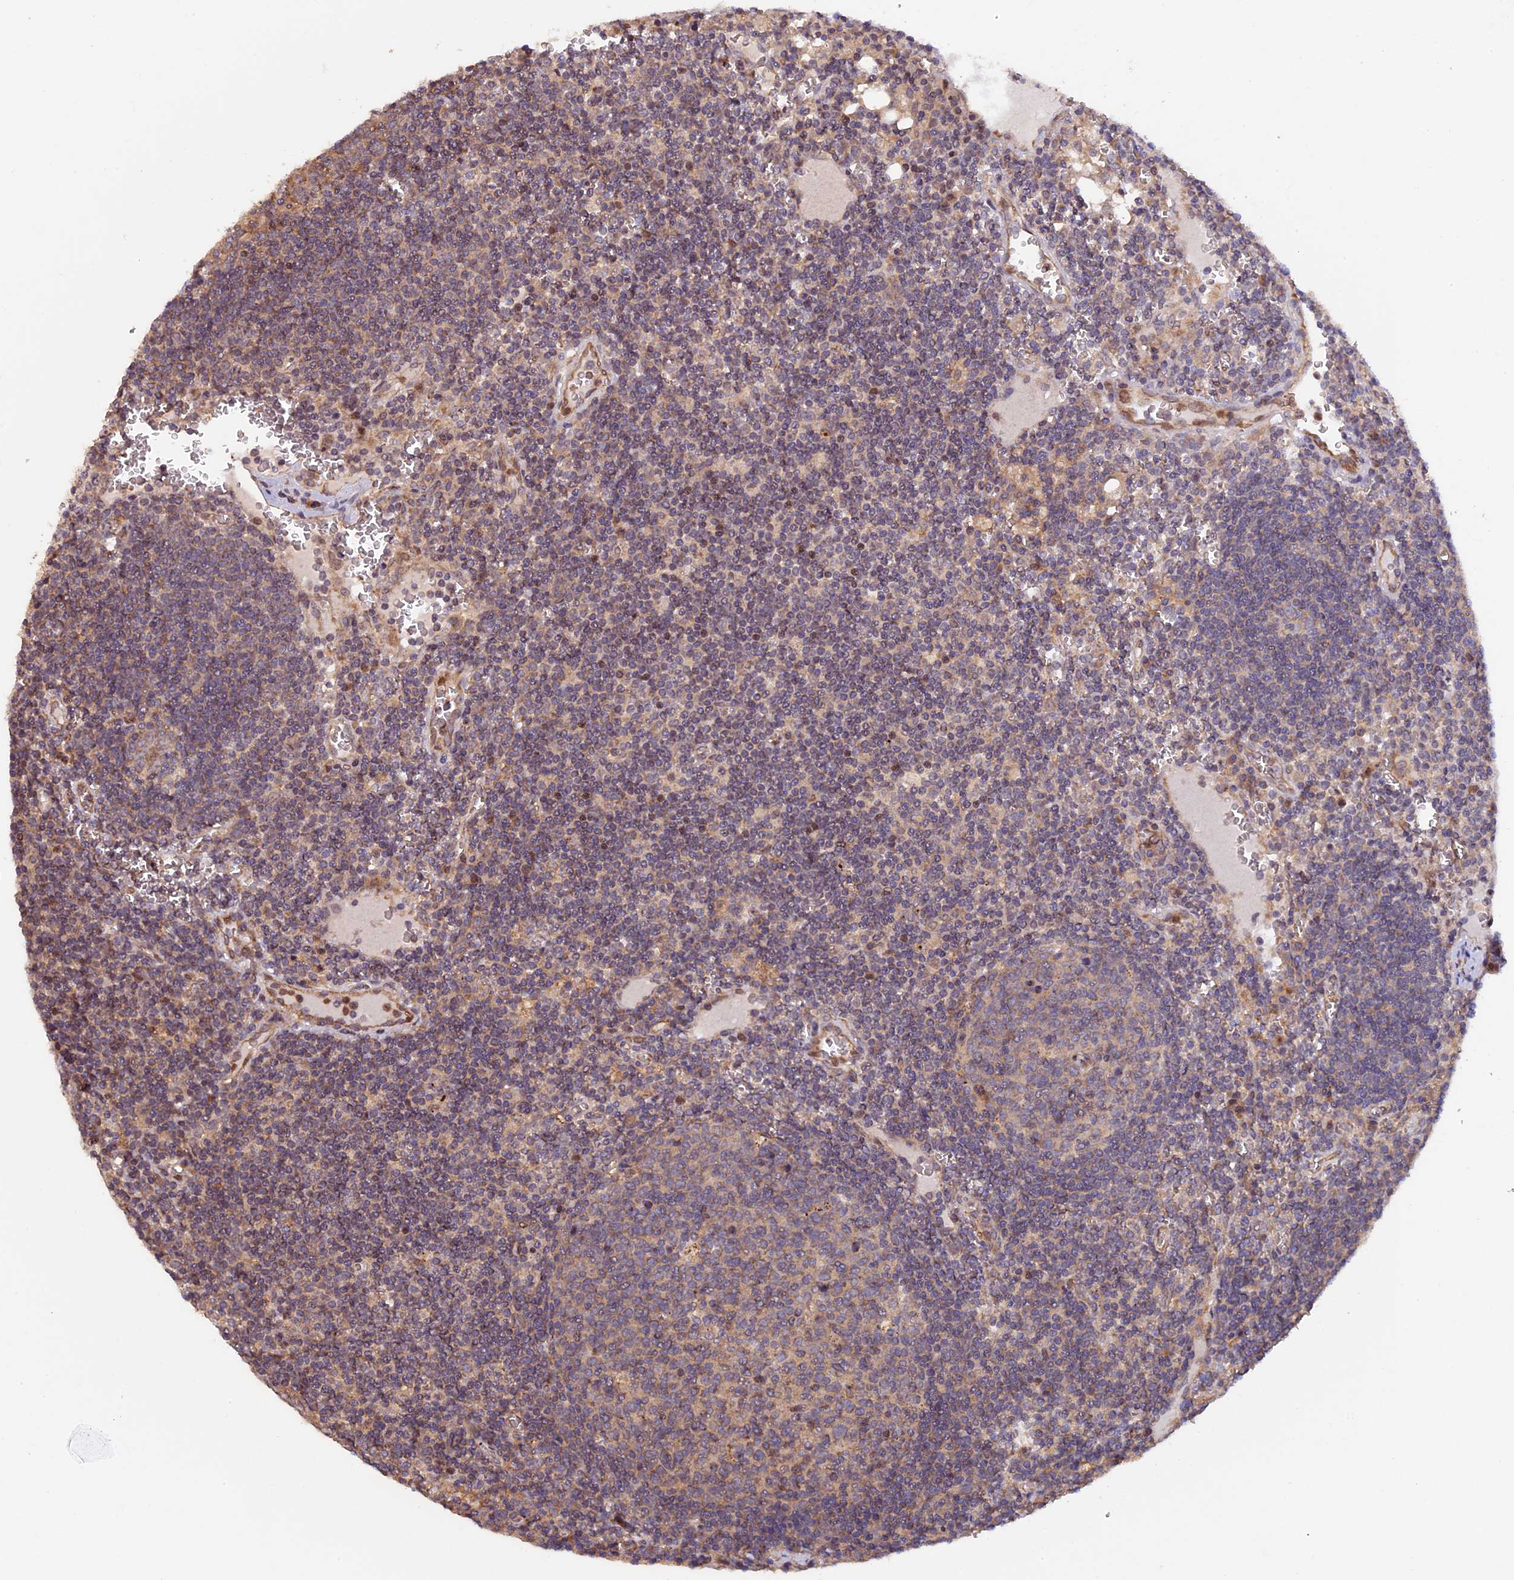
{"staining": {"intensity": "negative", "quantity": "none", "location": "none"}, "tissue": "lymph node", "cell_type": "Germinal center cells", "image_type": "normal", "snomed": [{"axis": "morphology", "description": "Normal tissue, NOS"}, {"axis": "topography", "description": "Lymph node"}], "caption": "Protein analysis of benign lymph node exhibits no significant expression in germinal center cells.", "gene": "FERMT1", "patient": {"sex": "female", "age": 73}}